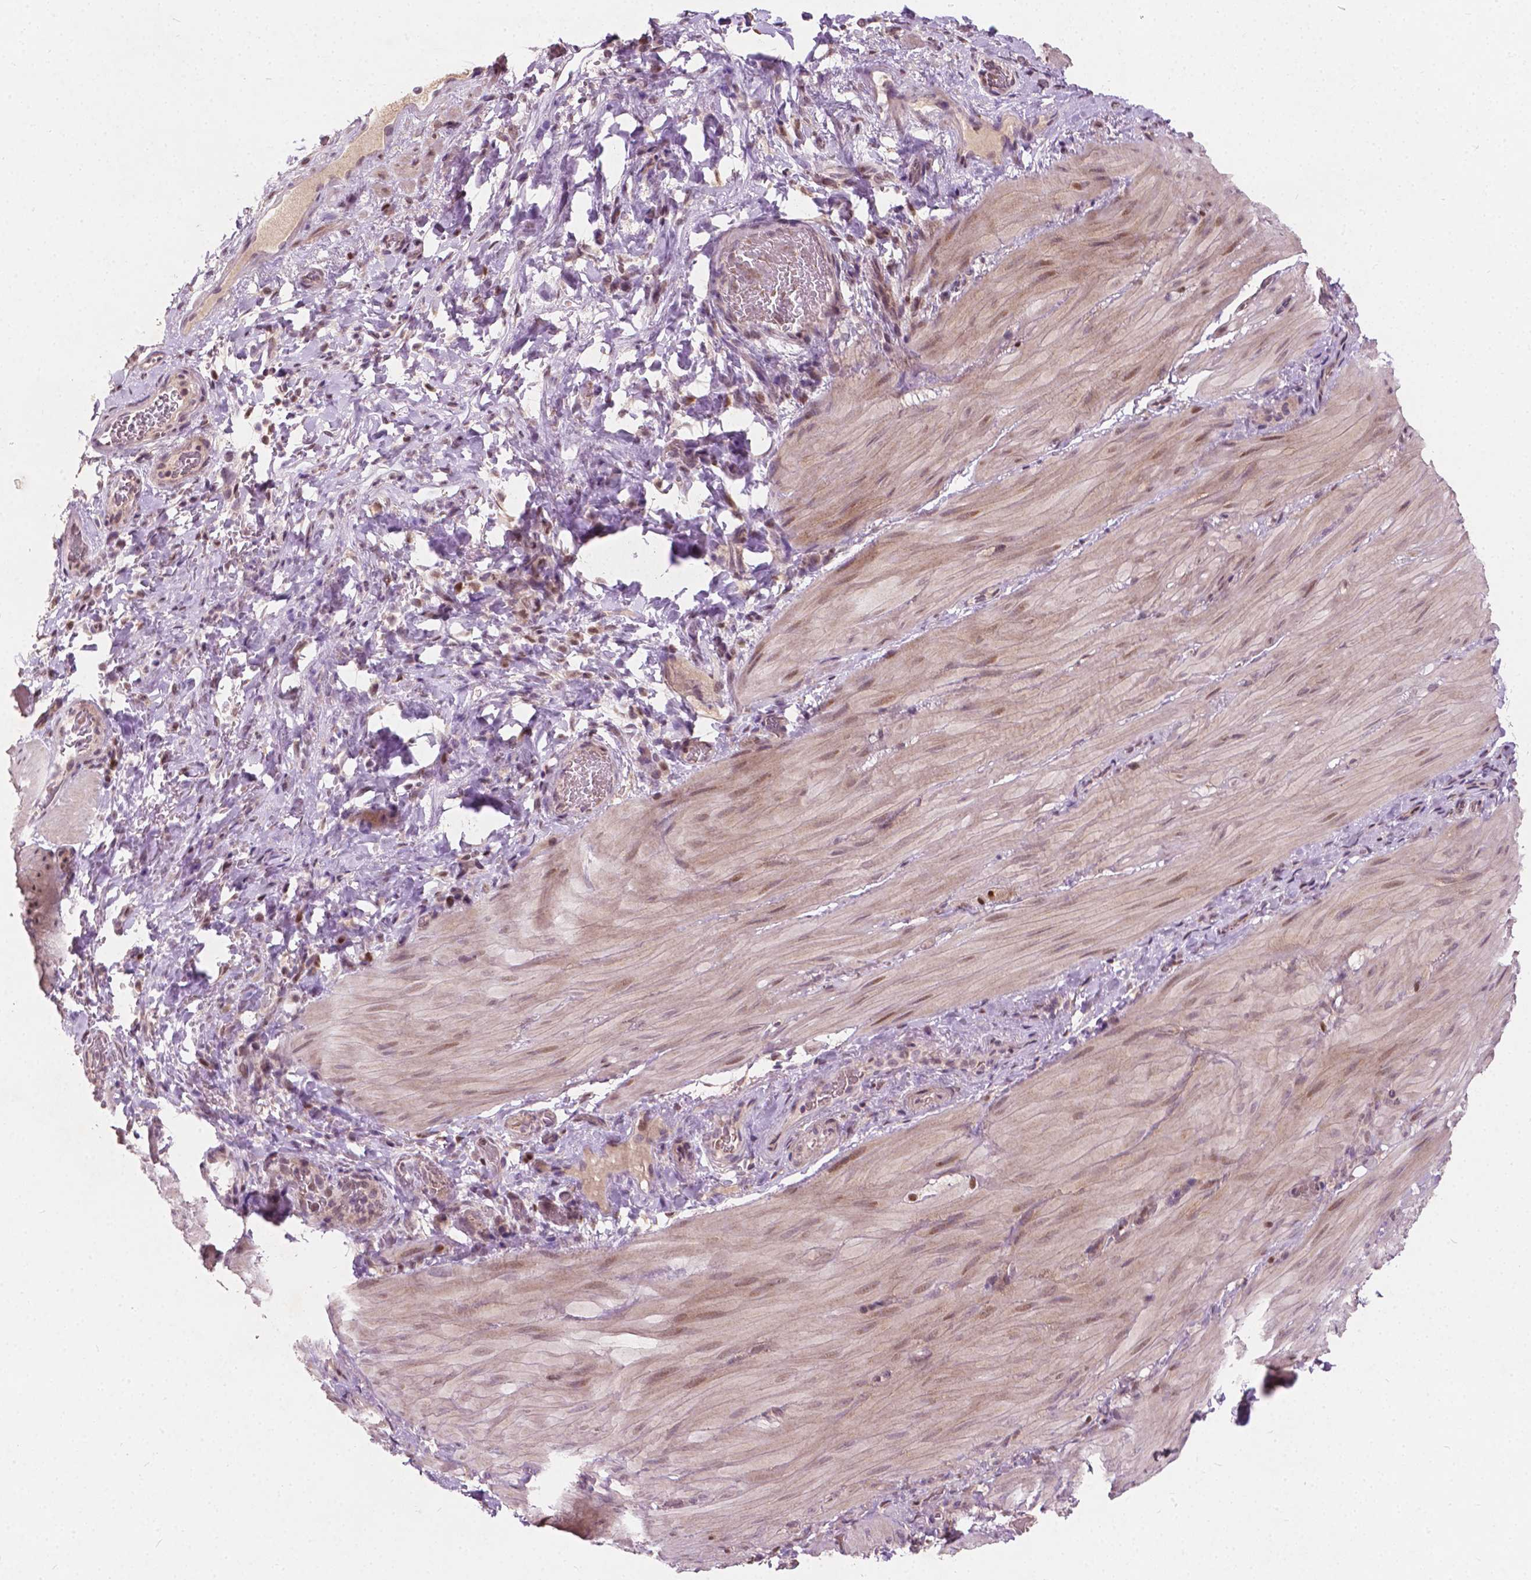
{"staining": {"intensity": "weak", "quantity": "25%-75%", "location": "nuclear"}, "tissue": "smooth muscle", "cell_type": "Smooth muscle cells", "image_type": "normal", "snomed": [{"axis": "morphology", "description": "Normal tissue, NOS"}, {"axis": "topography", "description": "Smooth muscle"}, {"axis": "topography", "description": "Colon"}], "caption": "Immunohistochemistry staining of normal smooth muscle, which shows low levels of weak nuclear positivity in approximately 25%-75% of smooth muscle cells indicating weak nuclear protein expression. The staining was performed using DAB (brown) for protein detection and nuclei were counterstained in hematoxylin (blue).", "gene": "DUSP16", "patient": {"sex": "male", "age": 73}}